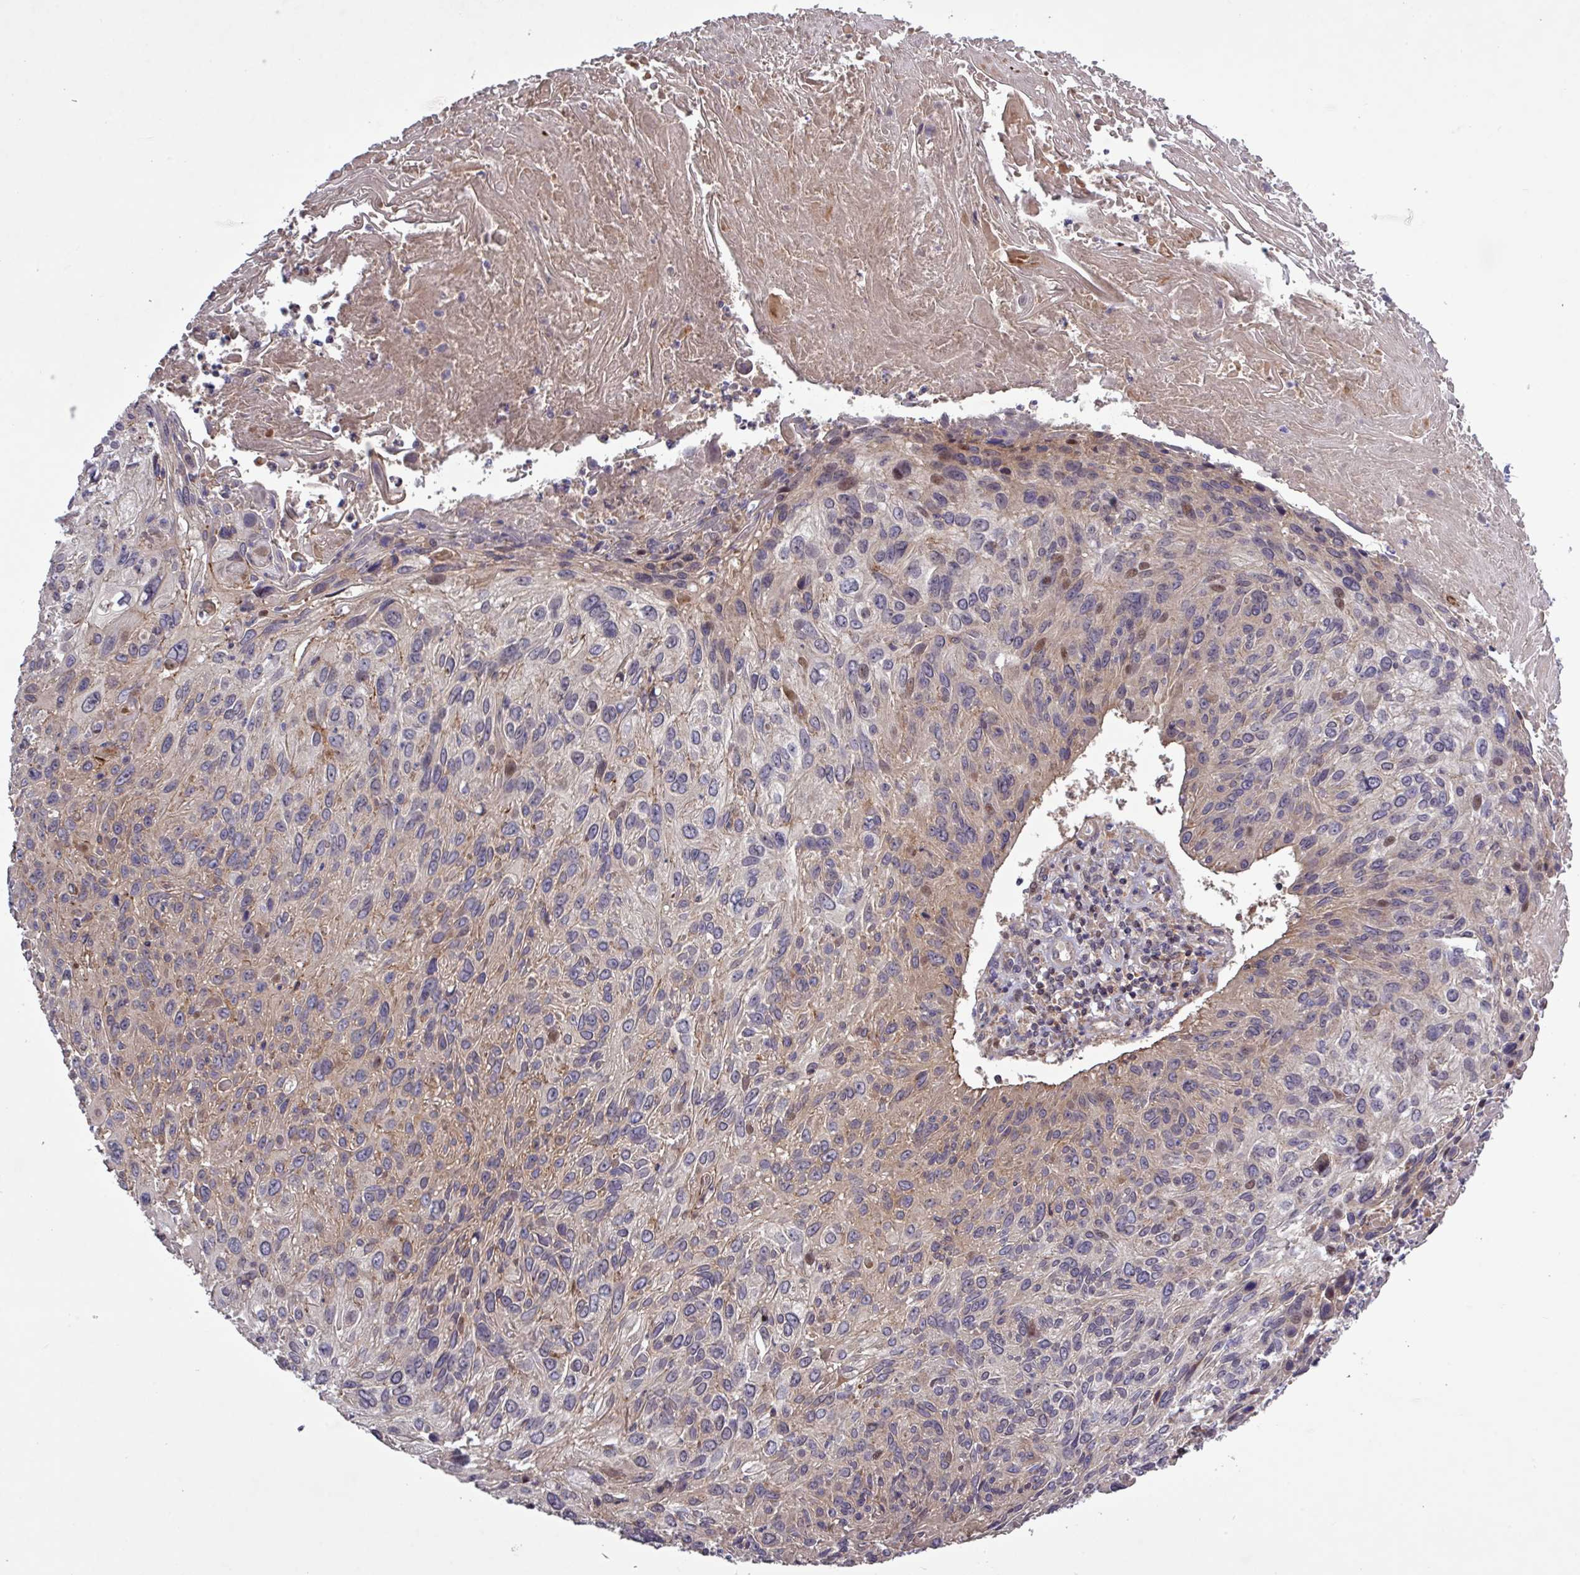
{"staining": {"intensity": "weak", "quantity": "25%-75%", "location": "cytoplasmic/membranous"}, "tissue": "cervical cancer", "cell_type": "Tumor cells", "image_type": "cancer", "snomed": [{"axis": "morphology", "description": "Squamous cell carcinoma, NOS"}, {"axis": "topography", "description": "Cervix"}], "caption": "Immunohistochemical staining of cervical cancer shows low levels of weak cytoplasmic/membranous protein expression in approximately 25%-75% of tumor cells.", "gene": "TNFSF12", "patient": {"sex": "female", "age": 51}}